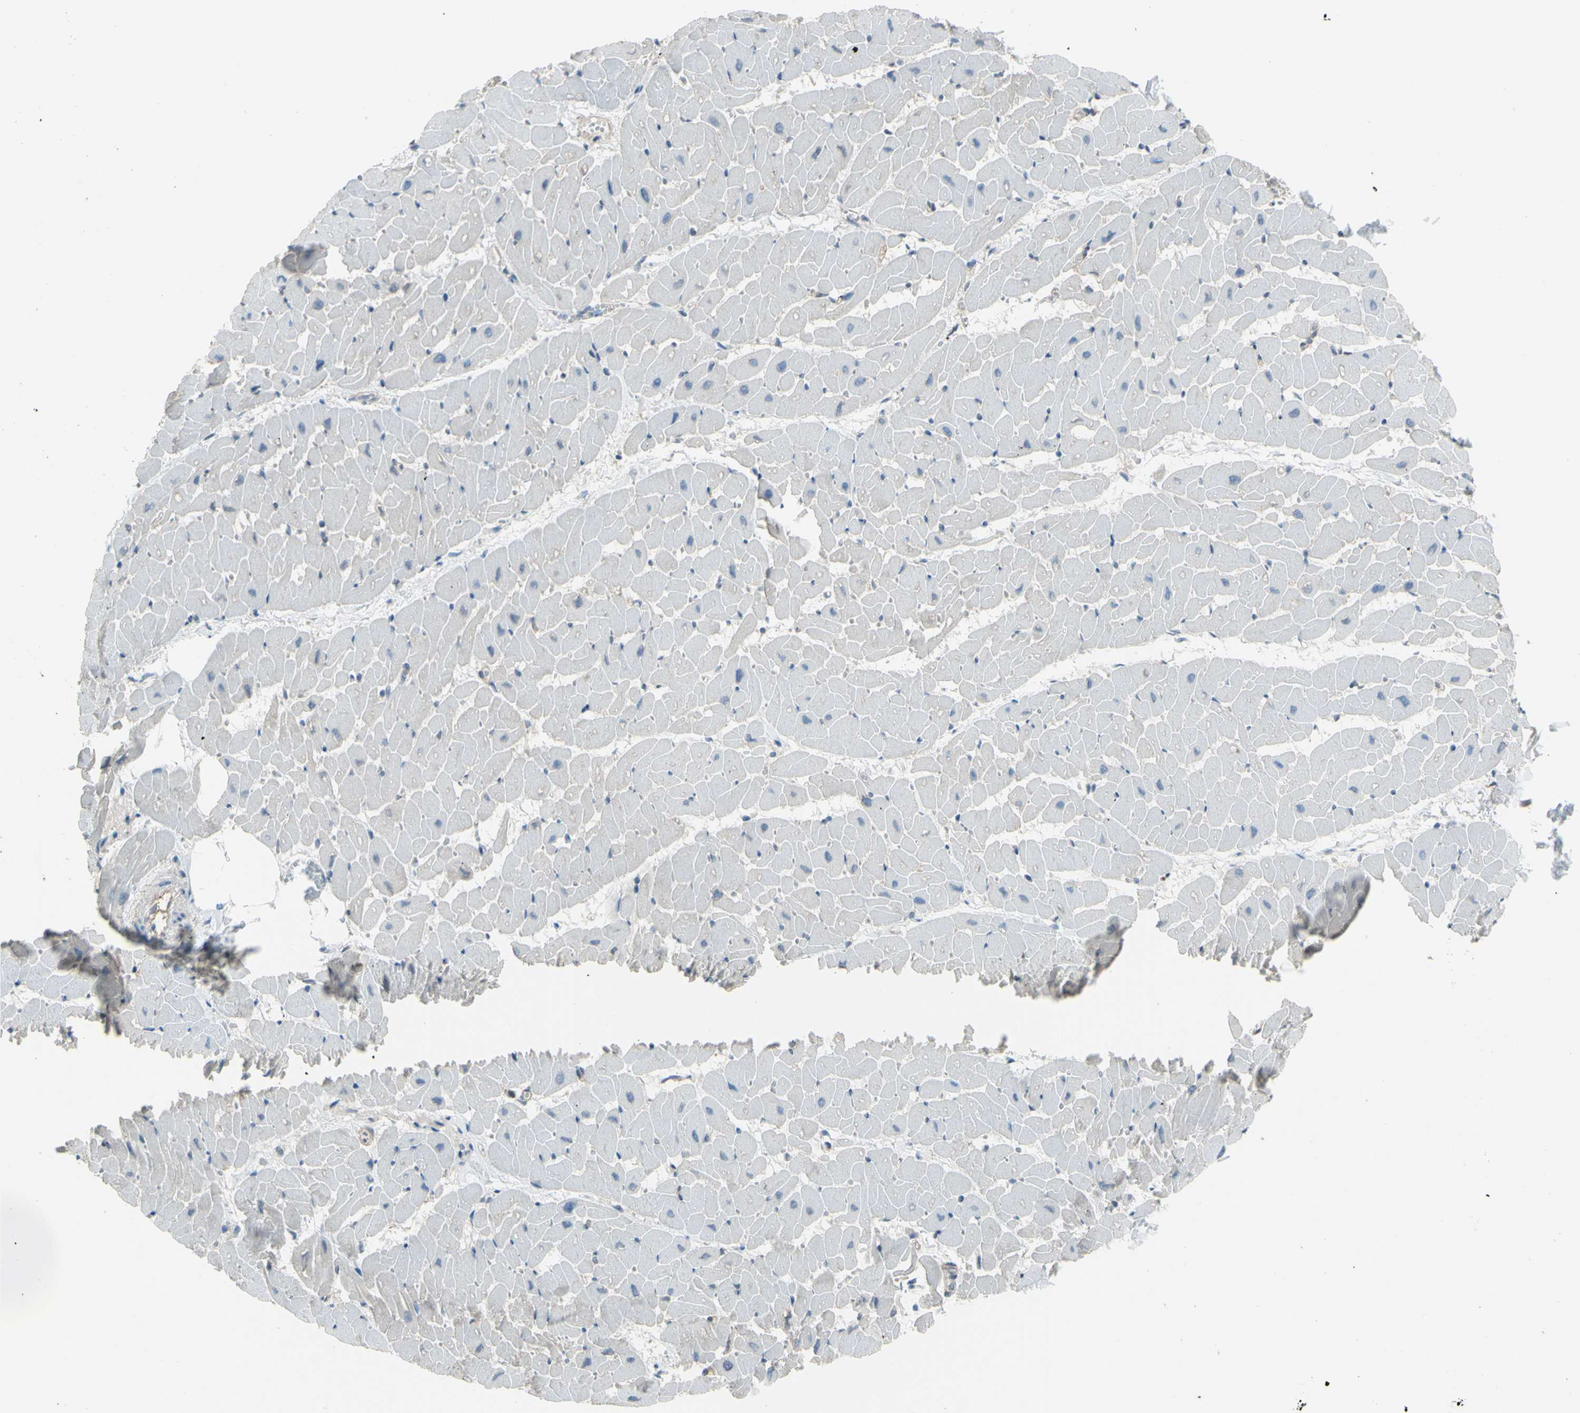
{"staining": {"intensity": "negative", "quantity": "none", "location": "none"}, "tissue": "heart muscle", "cell_type": "Cardiomyocytes", "image_type": "normal", "snomed": [{"axis": "morphology", "description": "Normal tissue, NOS"}, {"axis": "topography", "description": "Heart"}], "caption": "Cardiomyocytes show no significant staining in benign heart muscle.", "gene": "YWHAQ", "patient": {"sex": "female", "age": 19}}